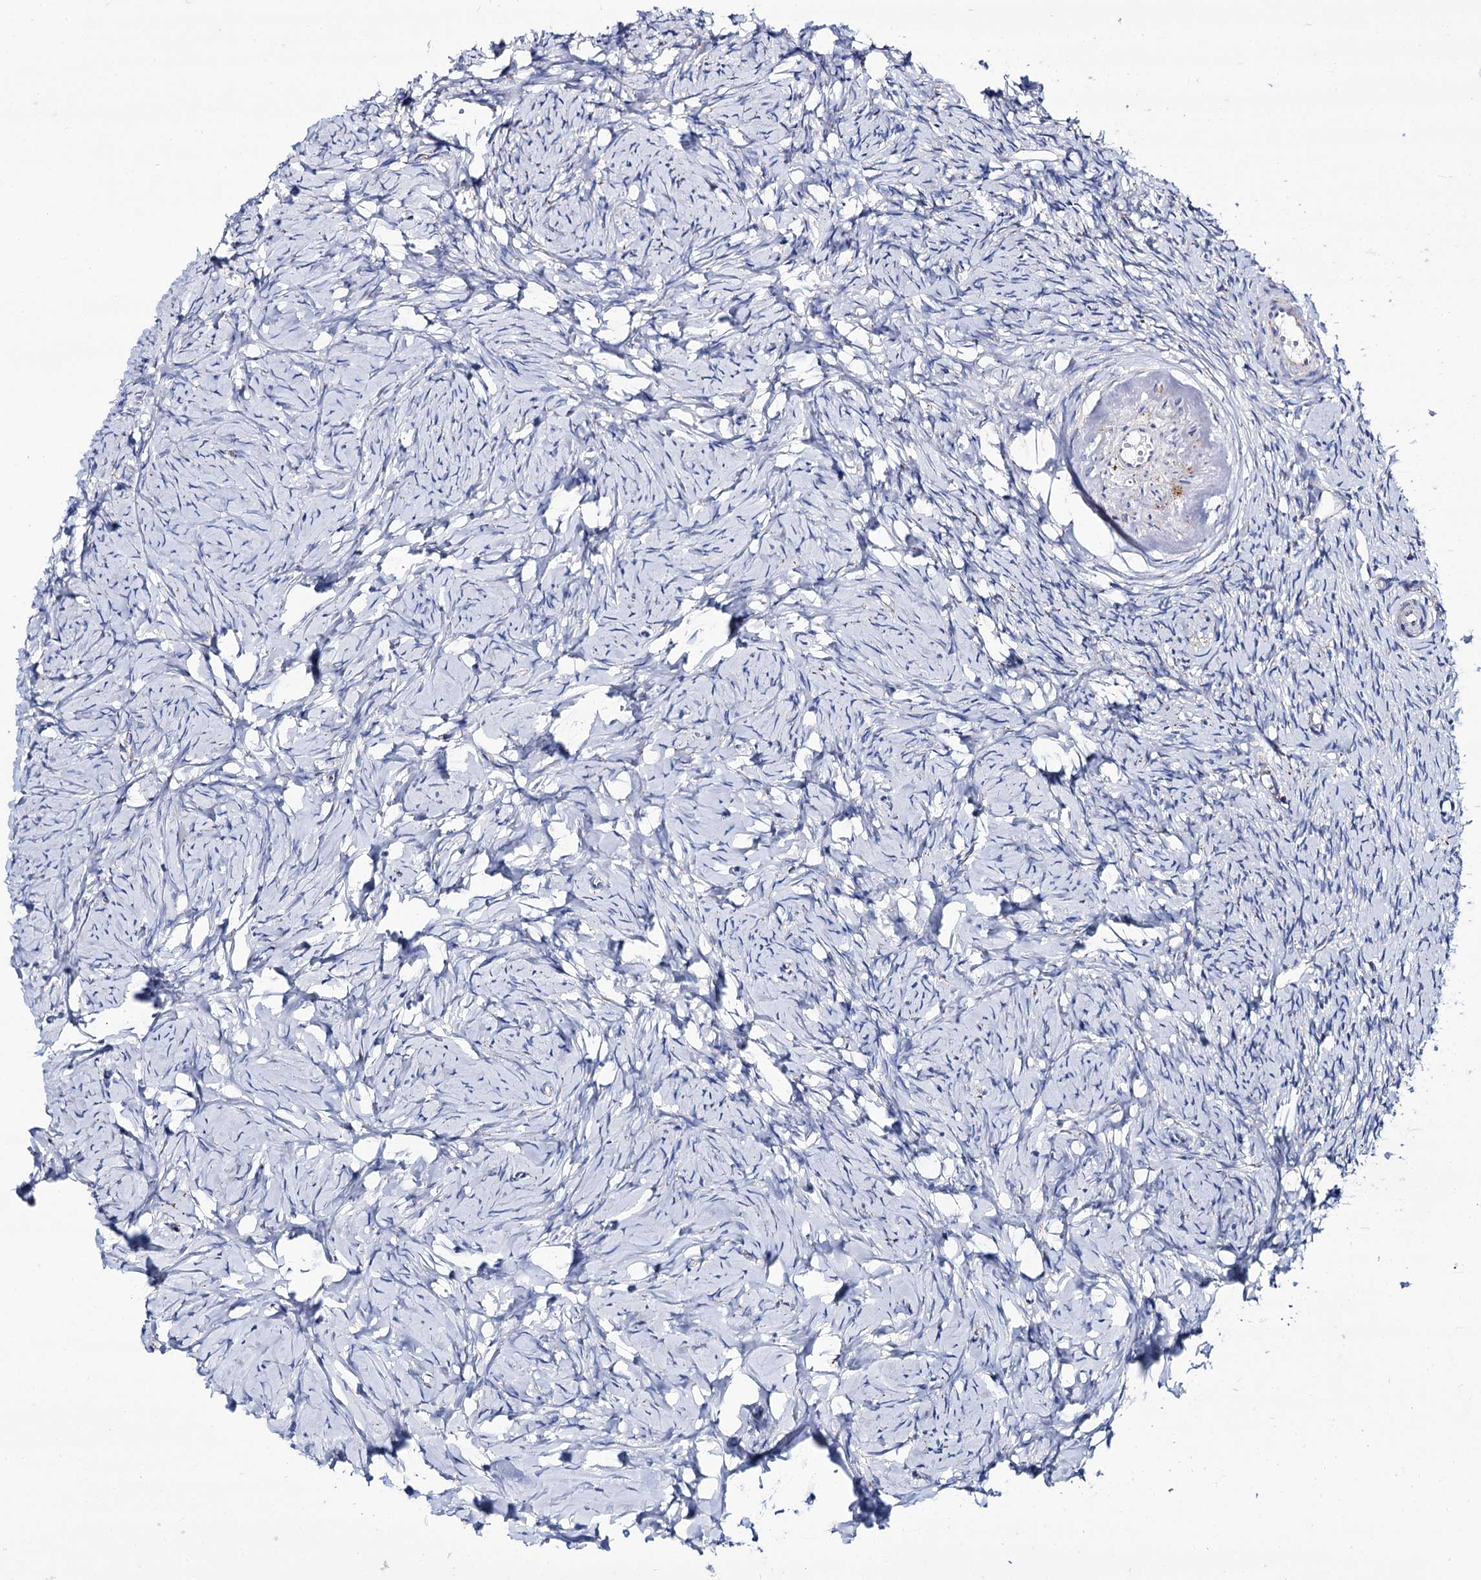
{"staining": {"intensity": "negative", "quantity": "none", "location": "none"}, "tissue": "ovary", "cell_type": "Ovarian stroma cells", "image_type": "normal", "snomed": [{"axis": "morphology", "description": "Normal tissue, NOS"}, {"axis": "topography", "description": "Ovary"}], "caption": "The IHC micrograph has no significant positivity in ovarian stroma cells of ovary.", "gene": "UBASH3B", "patient": {"sex": "female", "age": 51}}